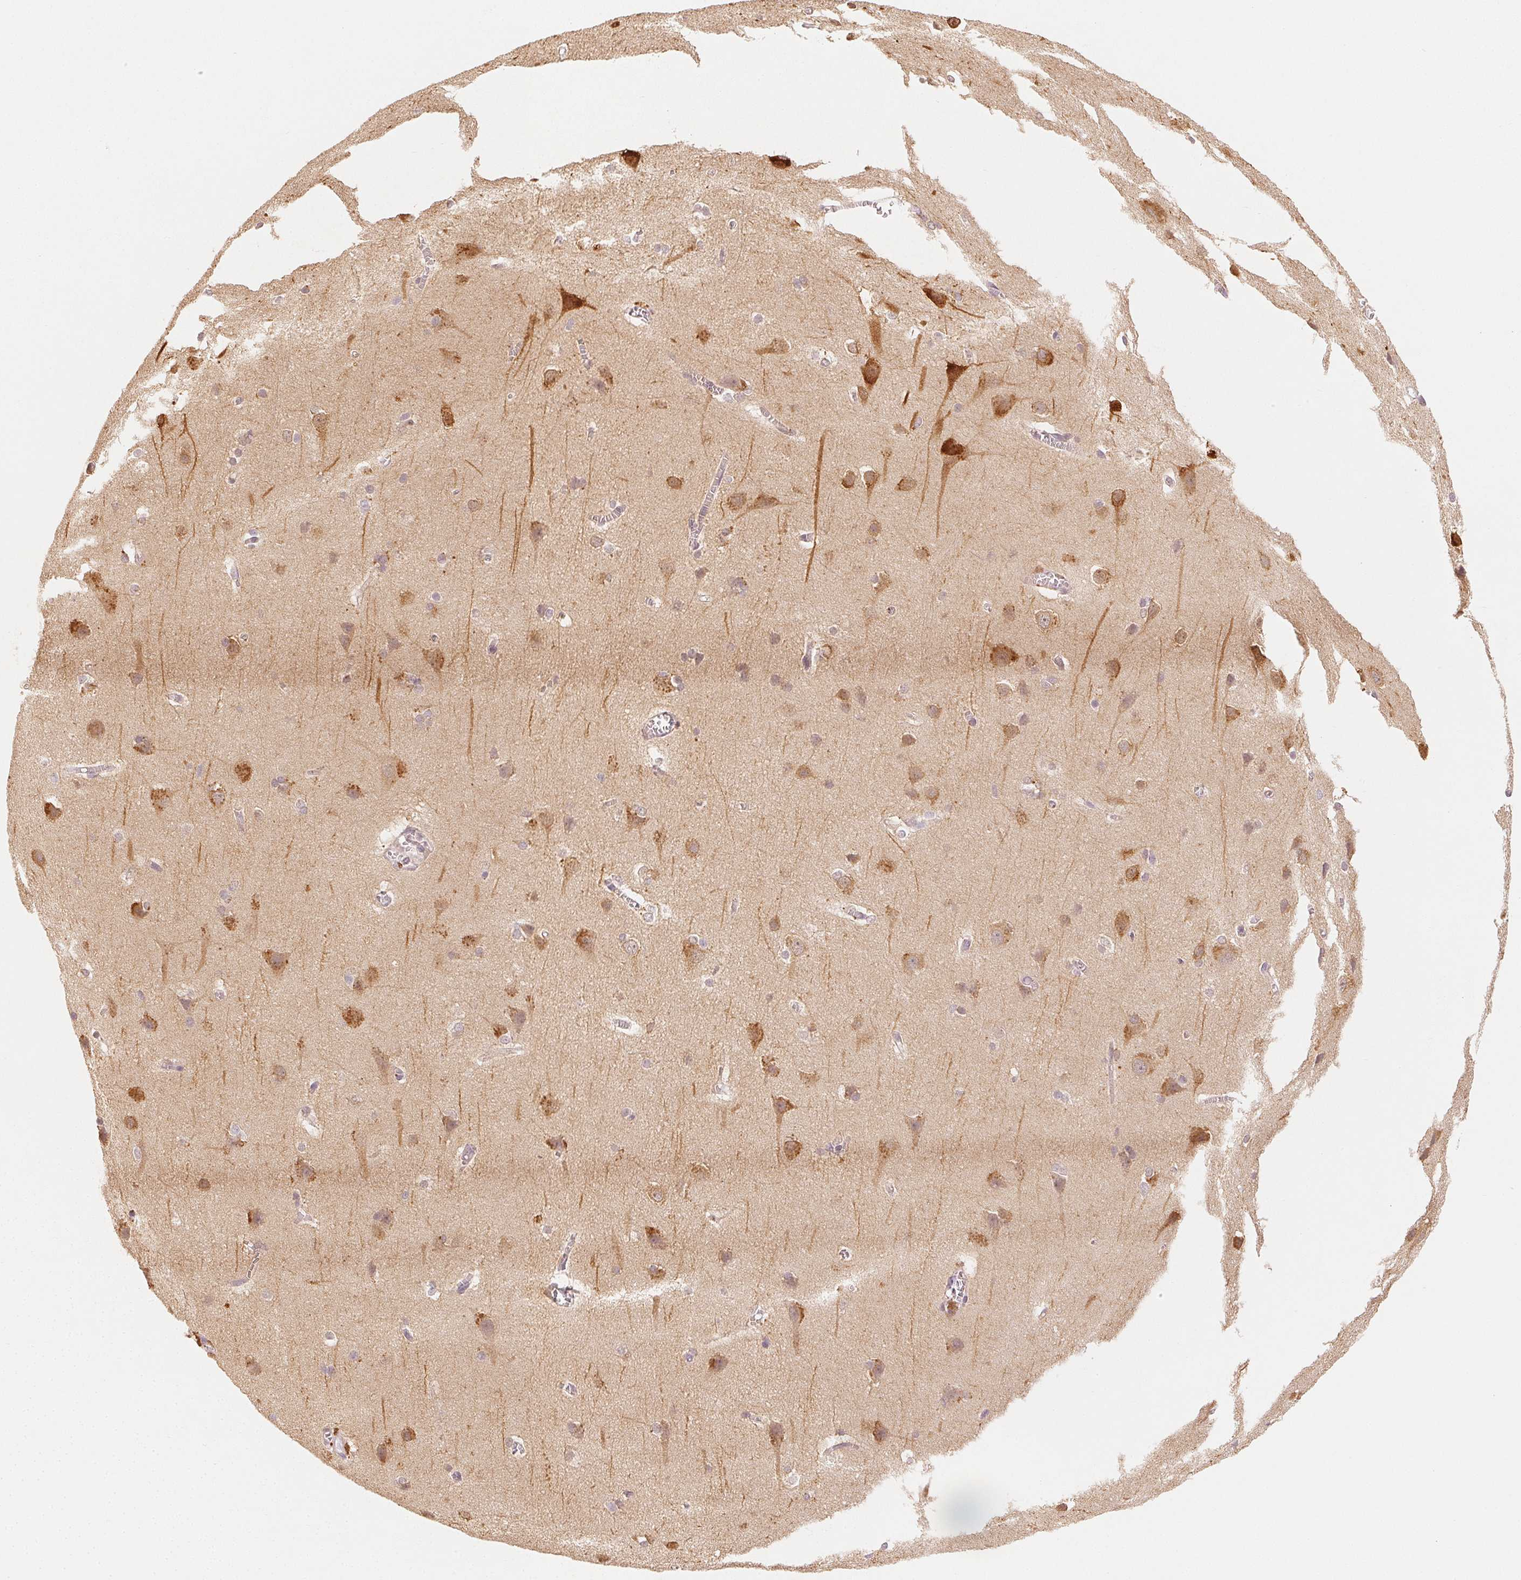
{"staining": {"intensity": "negative", "quantity": "none", "location": "none"}, "tissue": "cerebral cortex", "cell_type": "Endothelial cells", "image_type": "normal", "snomed": [{"axis": "morphology", "description": "Normal tissue, NOS"}, {"axis": "topography", "description": "Cerebral cortex"}], "caption": "Image shows no significant protein expression in endothelial cells of normal cerebral cortex.", "gene": "MAP1LC3A", "patient": {"sex": "male", "age": 37}}